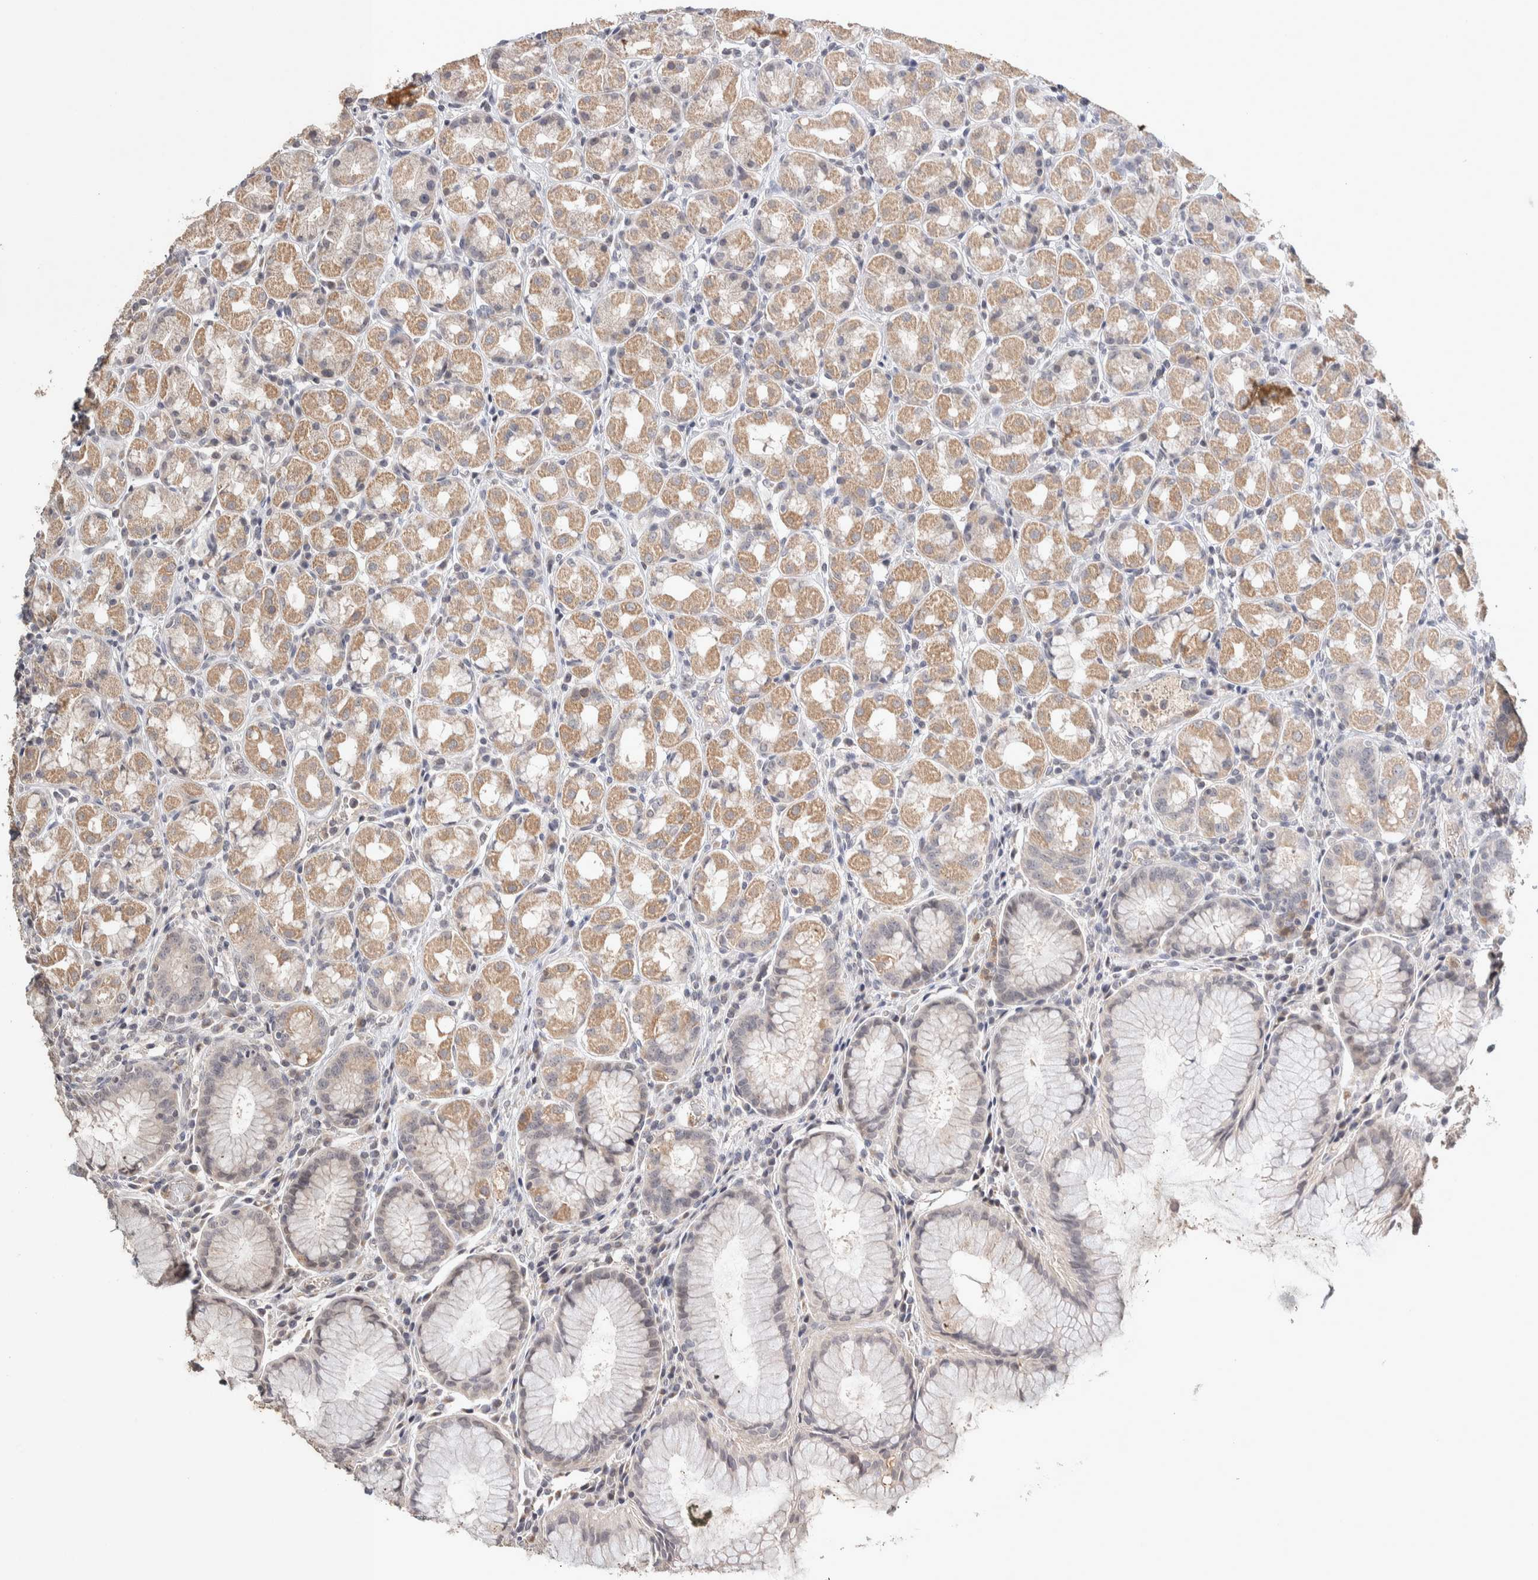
{"staining": {"intensity": "moderate", "quantity": "<25%", "location": "cytoplasmic/membranous"}, "tissue": "stomach", "cell_type": "Glandular cells", "image_type": "normal", "snomed": [{"axis": "morphology", "description": "Normal tissue, NOS"}, {"axis": "topography", "description": "Stomach, lower"}], "caption": "Glandular cells demonstrate low levels of moderate cytoplasmic/membranous expression in about <25% of cells in unremarkable human stomach. The staining was performed using DAB to visualize the protein expression in brown, while the nuclei were stained in blue with hematoxylin (Magnification: 20x).", "gene": "CRAT", "patient": {"sex": "female", "age": 56}}